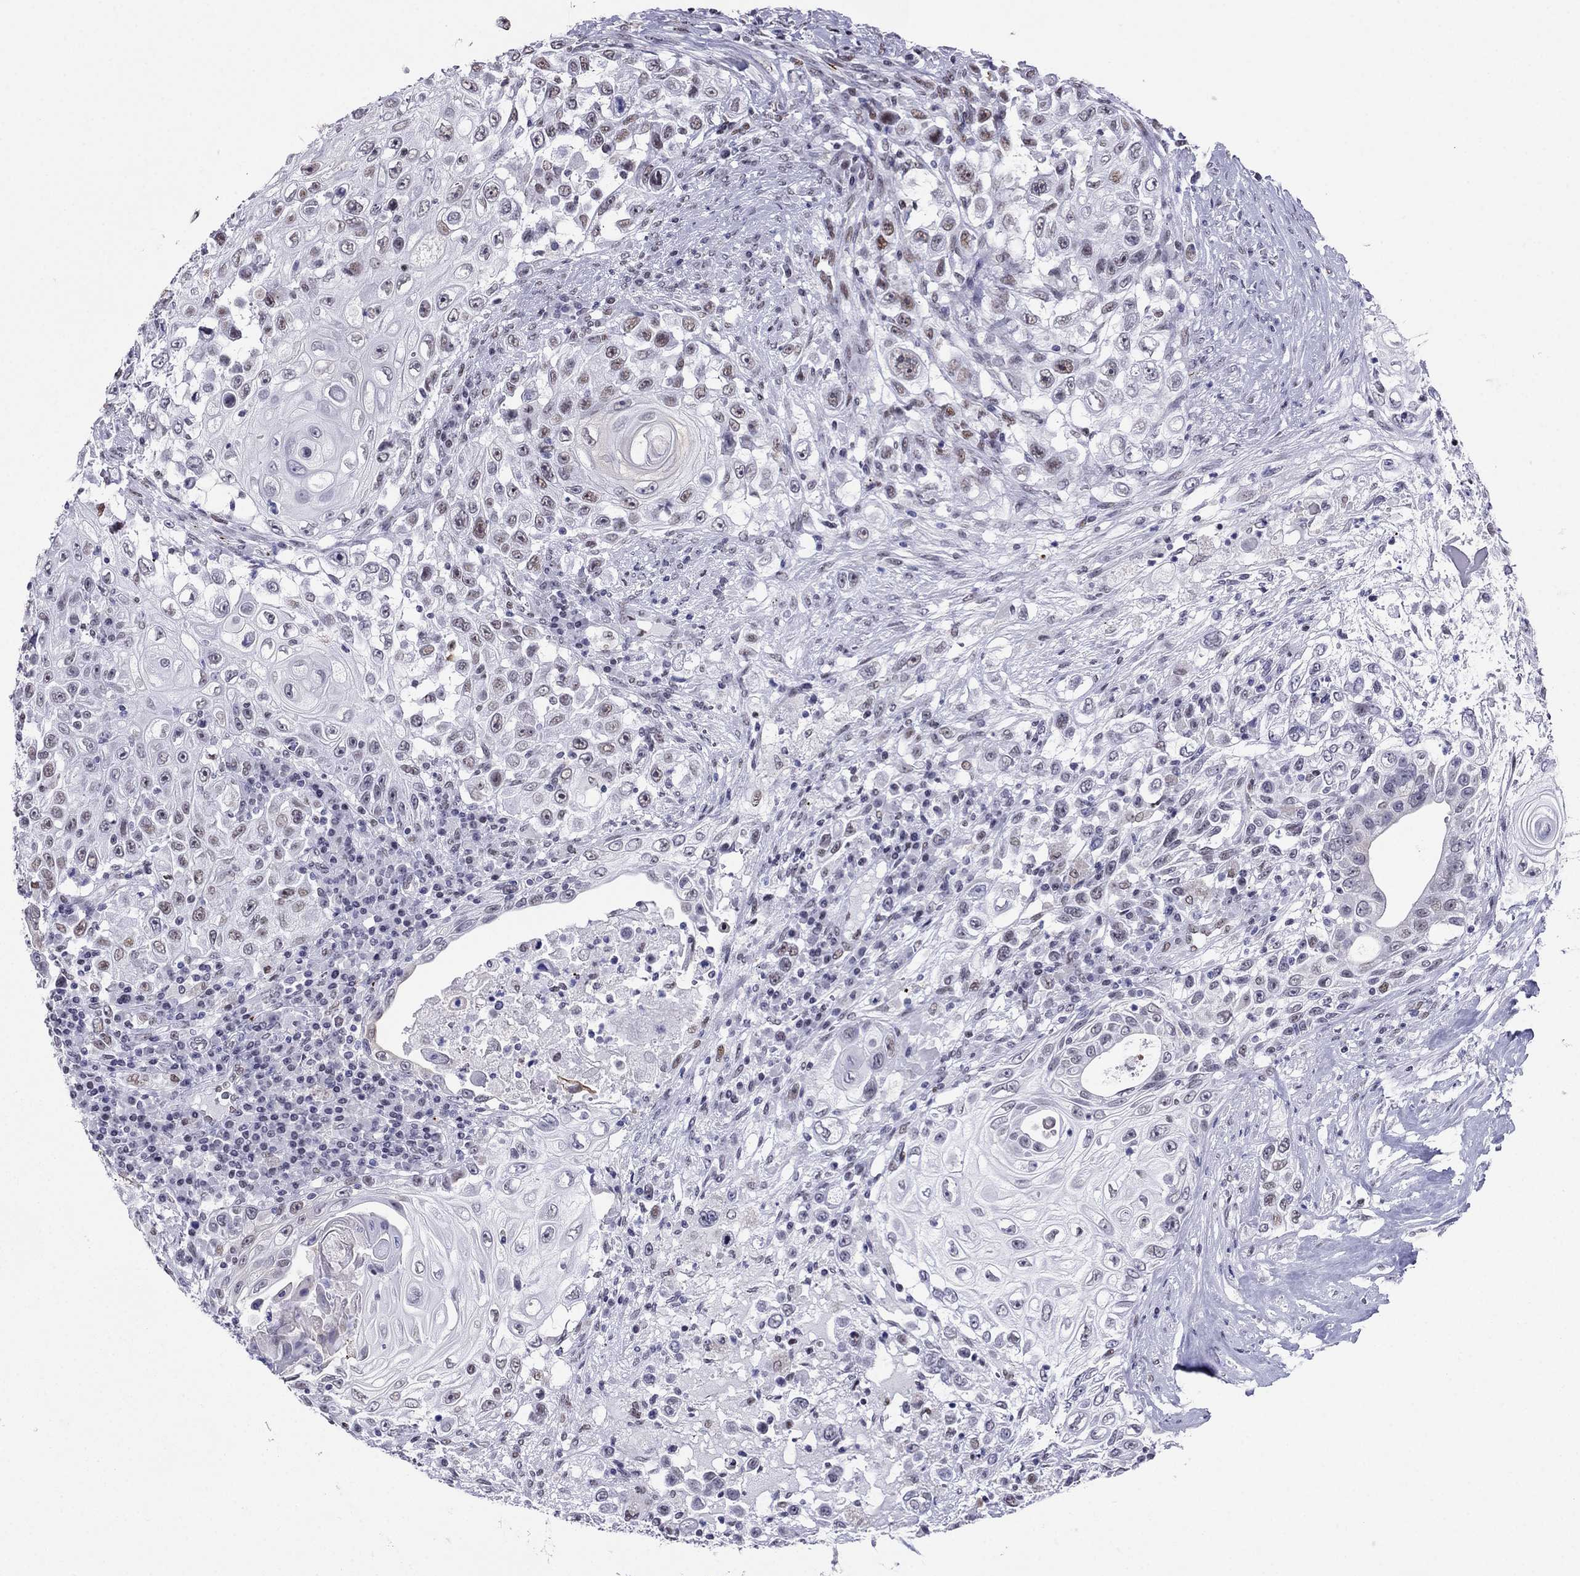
{"staining": {"intensity": "weak", "quantity": "<25%", "location": "nuclear"}, "tissue": "urothelial cancer", "cell_type": "Tumor cells", "image_type": "cancer", "snomed": [{"axis": "morphology", "description": "Urothelial carcinoma, High grade"}, {"axis": "topography", "description": "Urinary bladder"}], "caption": "The photomicrograph displays no staining of tumor cells in urothelial carcinoma (high-grade).", "gene": "PPM1G", "patient": {"sex": "female", "age": 56}}